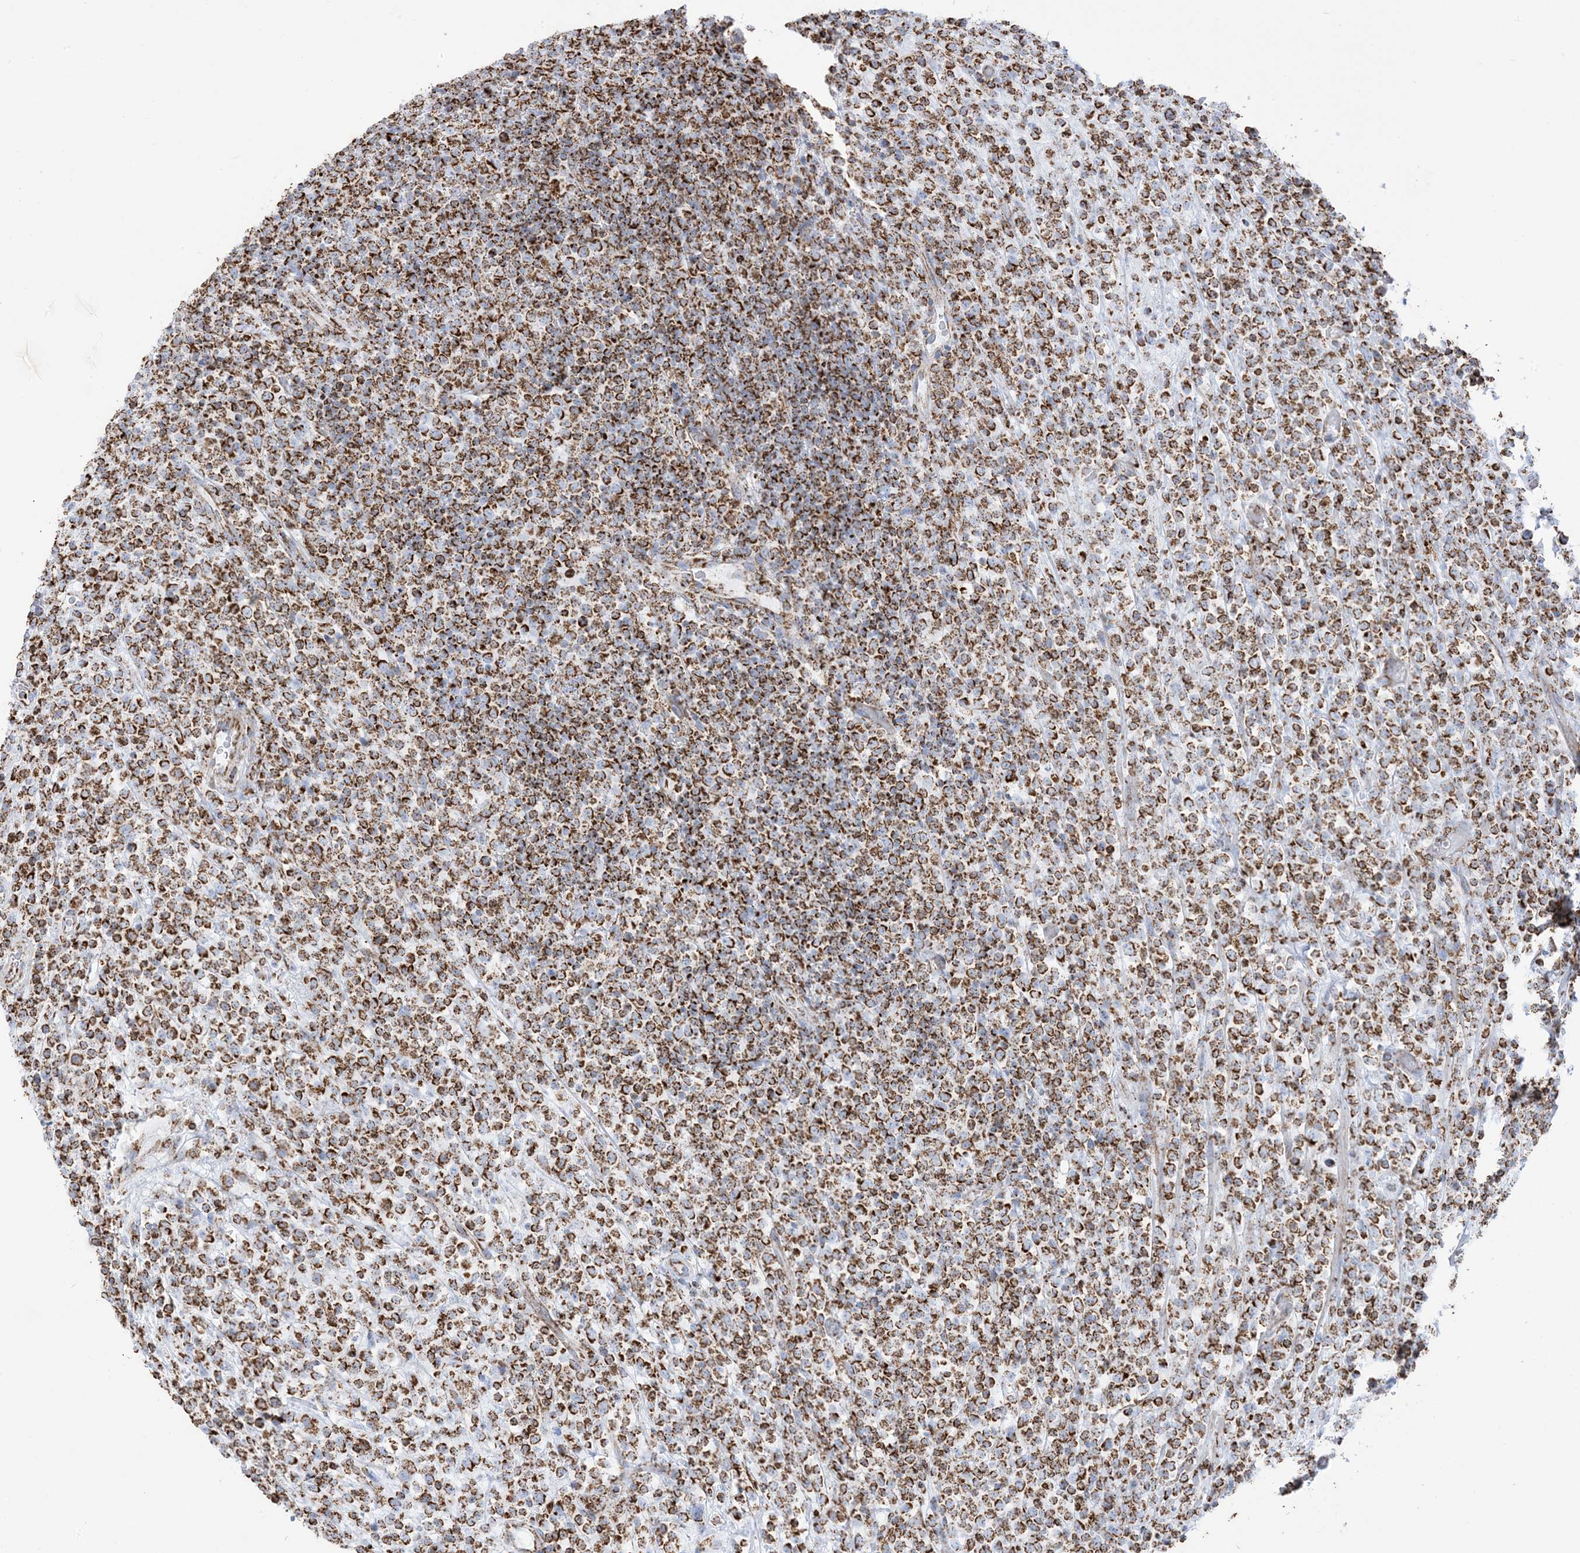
{"staining": {"intensity": "strong", "quantity": ">75%", "location": "cytoplasmic/membranous"}, "tissue": "lymphoma", "cell_type": "Tumor cells", "image_type": "cancer", "snomed": [{"axis": "morphology", "description": "Malignant lymphoma, non-Hodgkin's type, High grade"}, {"axis": "topography", "description": "Colon"}], "caption": "Immunohistochemical staining of human malignant lymphoma, non-Hodgkin's type (high-grade) exhibits high levels of strong cytoplasmic/membranous expression in about >75% of tumor cells.", "gene": "SAMM50", "patient": {"sex": "female", "age": 53}}